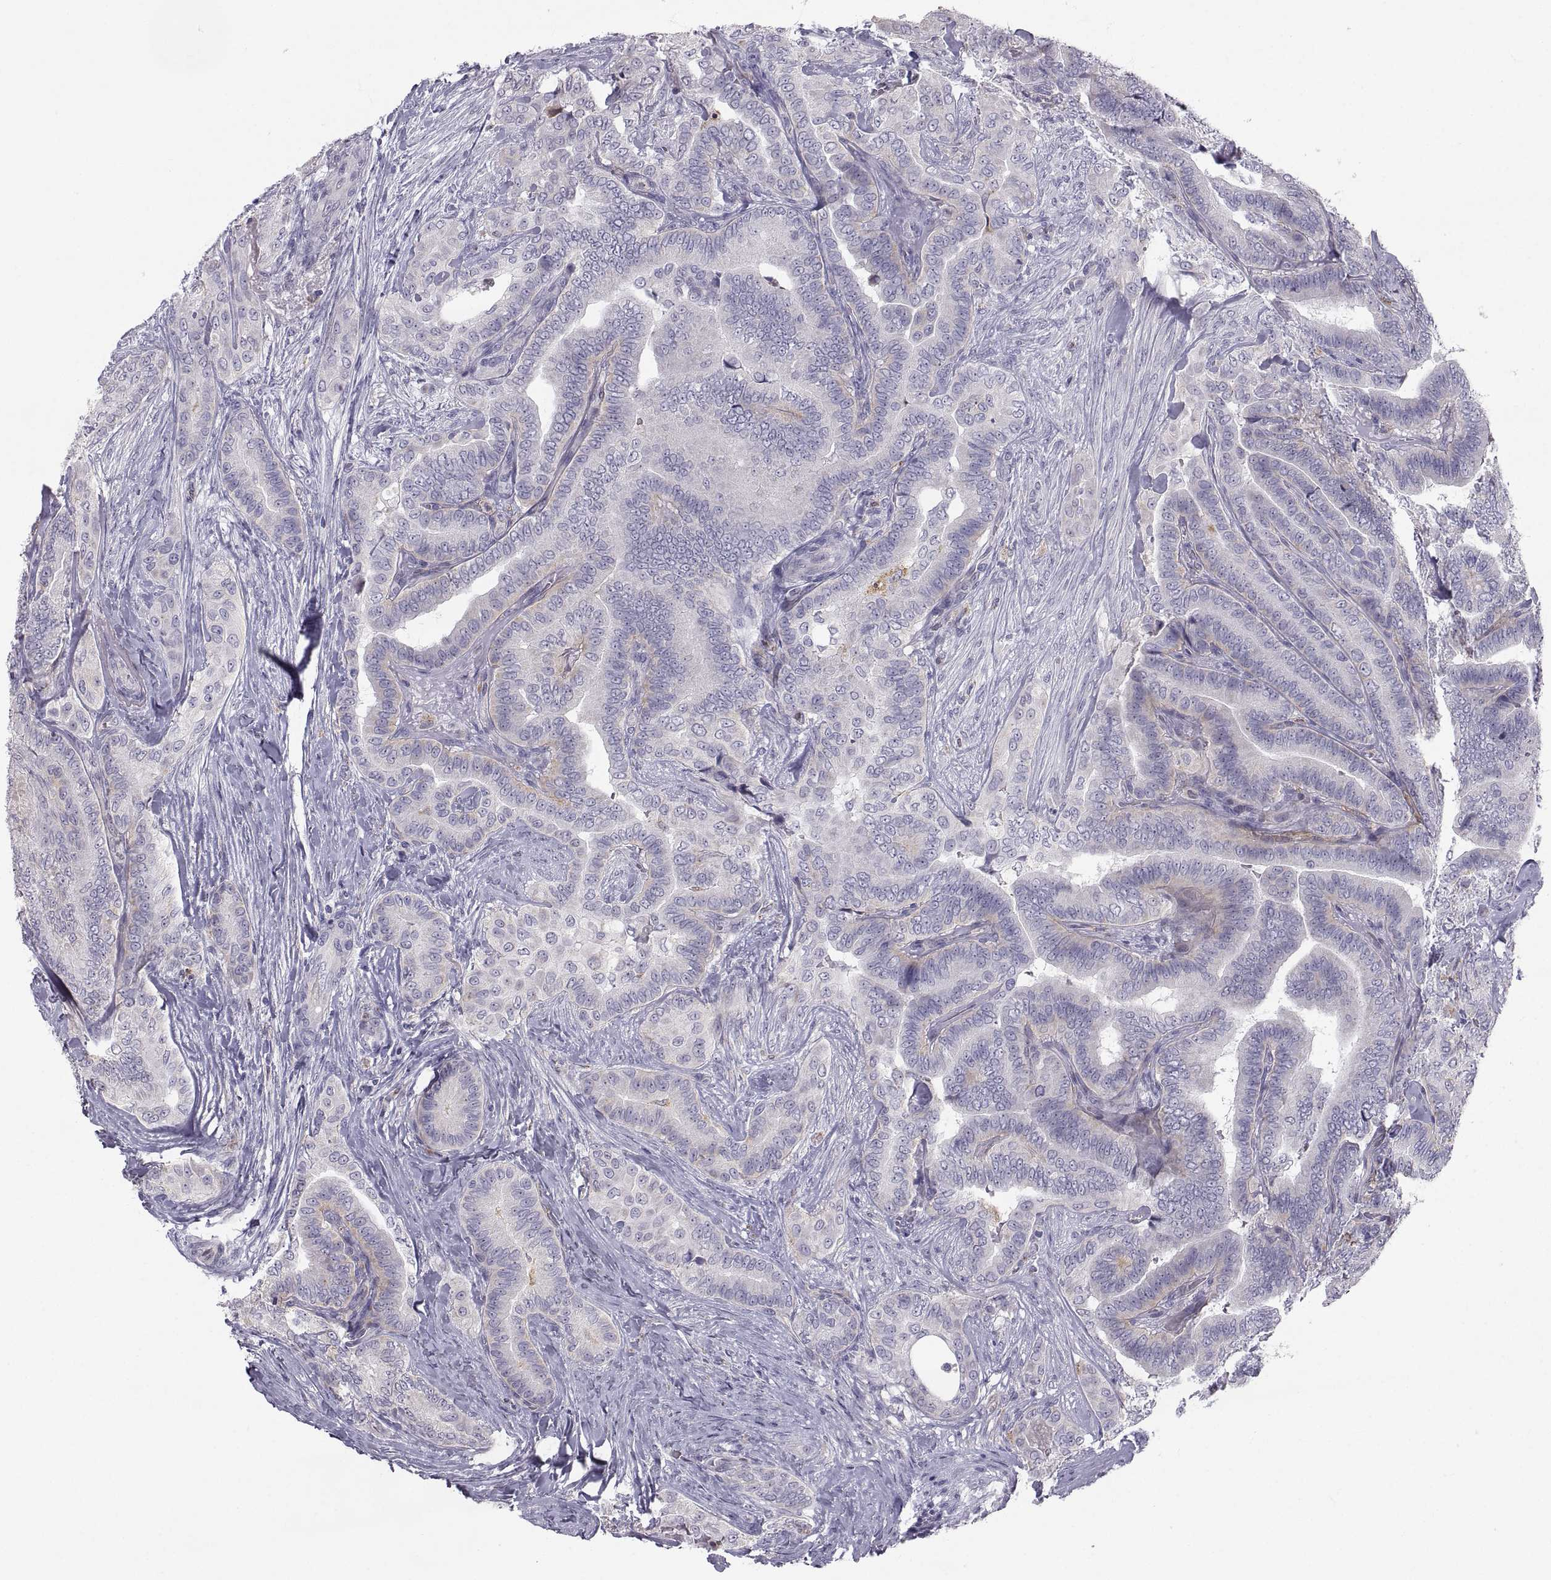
{"staining": {"intensity": "negative", "quantity": "none", "location": "none"}, "tissue": "thyroid cancer", "cell_type": "Tumor cells", "image_type": "cancer", "snomed": [{"axis": "morphology", "description": "Papillary adenocarcinoma, NOS"}, {"axis": "topography", "description": "Thyroid gland"}], "caption": "This is an IHC histopathology image of thyroid cancer (papillary adenocarcinoma). There is no staining in tumor cells.", "gene": "PGM5", "patient": {"sex": "male", "age": 61}}